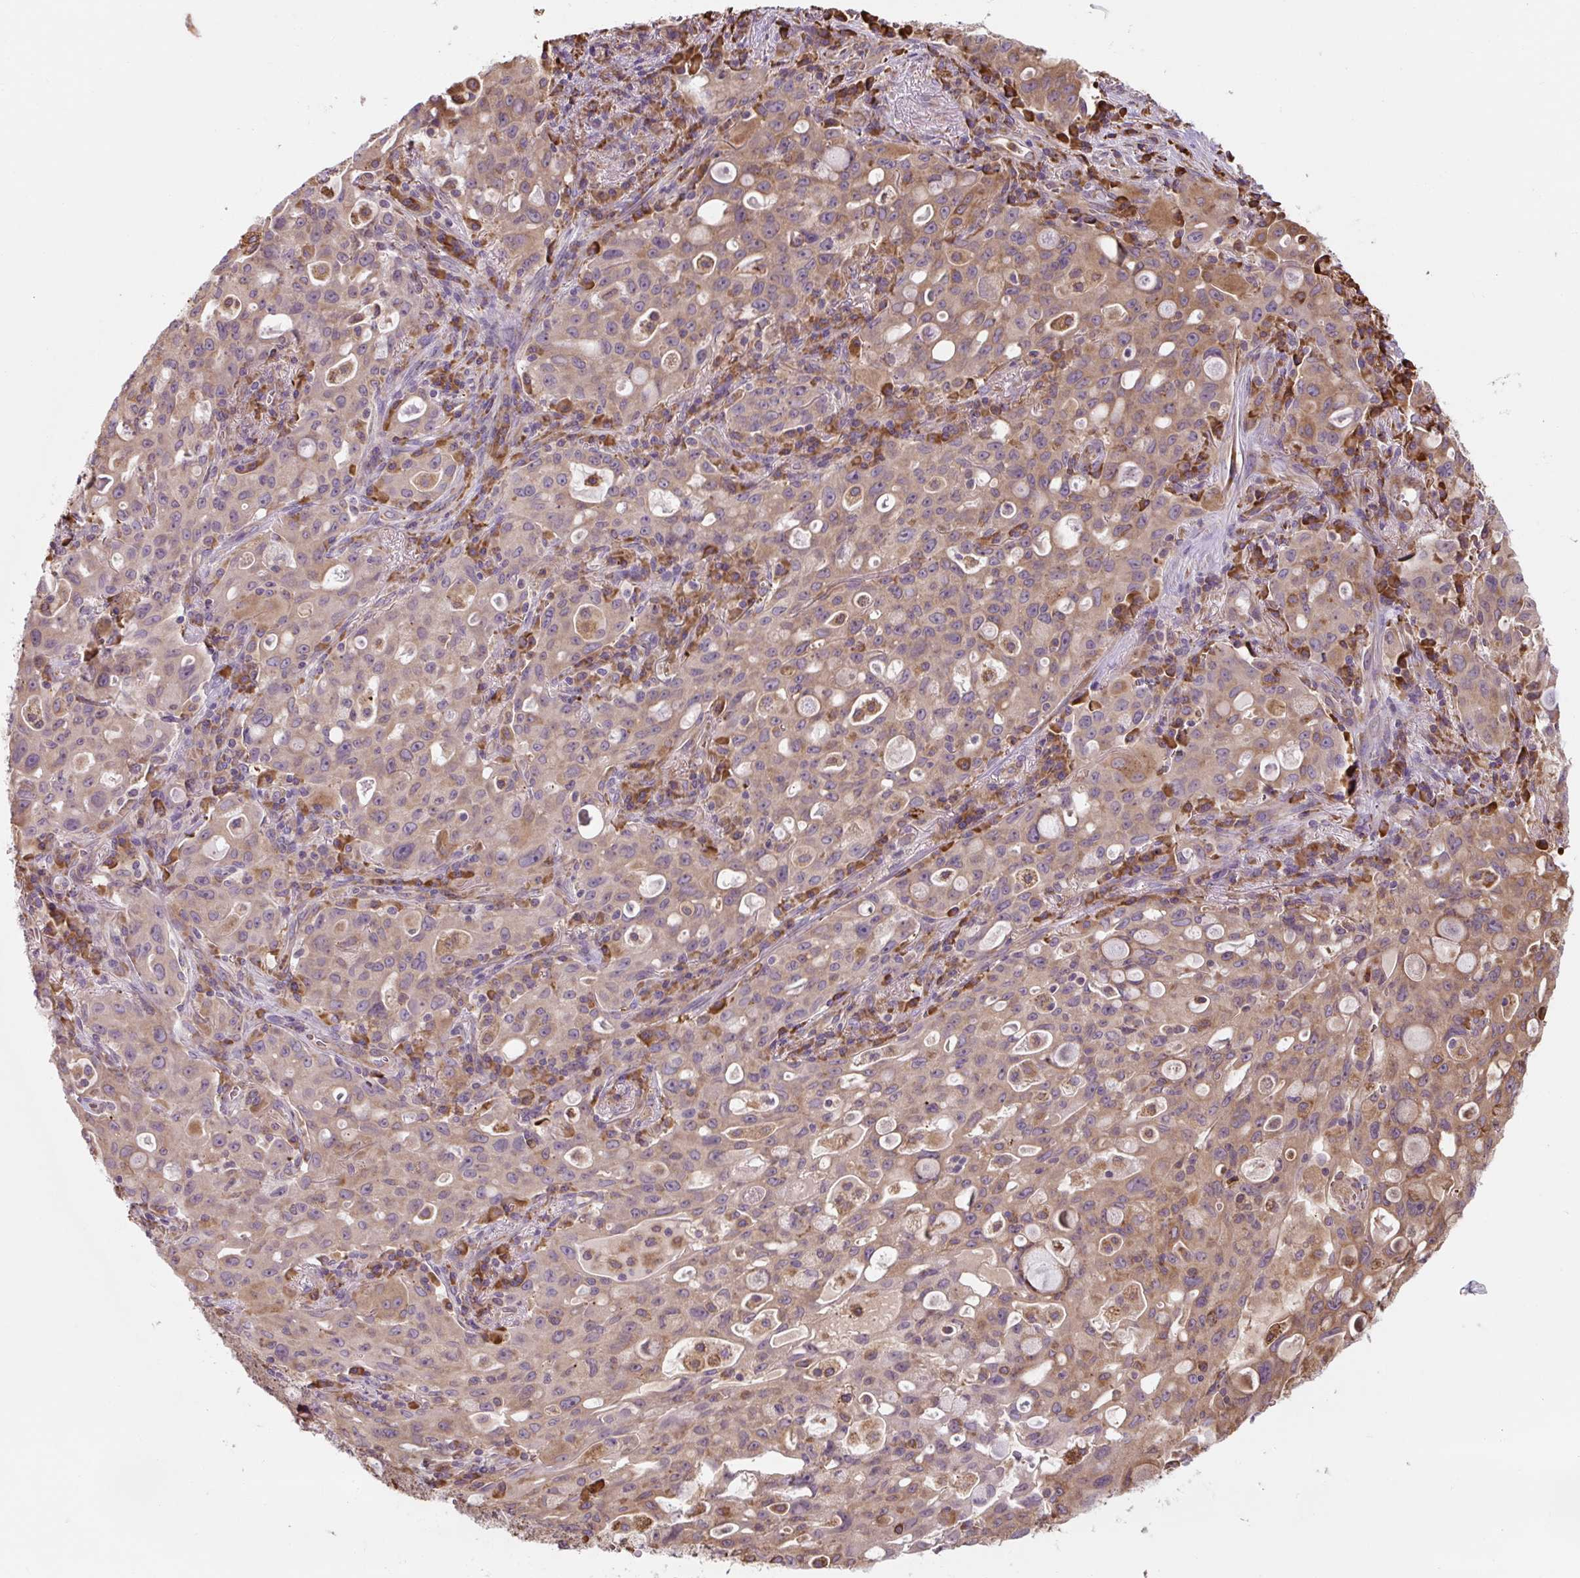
{"staining": {"intensity": "moderate", "quantity": ">75%", "location": "cytoplasmic/membranous"}, "tissue": "lung cancer", "cell_type": "Tumor cells", "image_type": "cancer", "snomed": [{"axis": "morphology", "description": "Adenocarcinoma, NOS"}, {"axis": "topography", "description": "Lung"}], "caption": "An IHC histopathology image of tumor tissue is shown. Protein staining in brown shows moderate cytoplasmic/membranous positivity in lung adenocarcinoma within tumor cells.", "gene": "RASA1", "patient": {"sex": "female", "age": 44}}